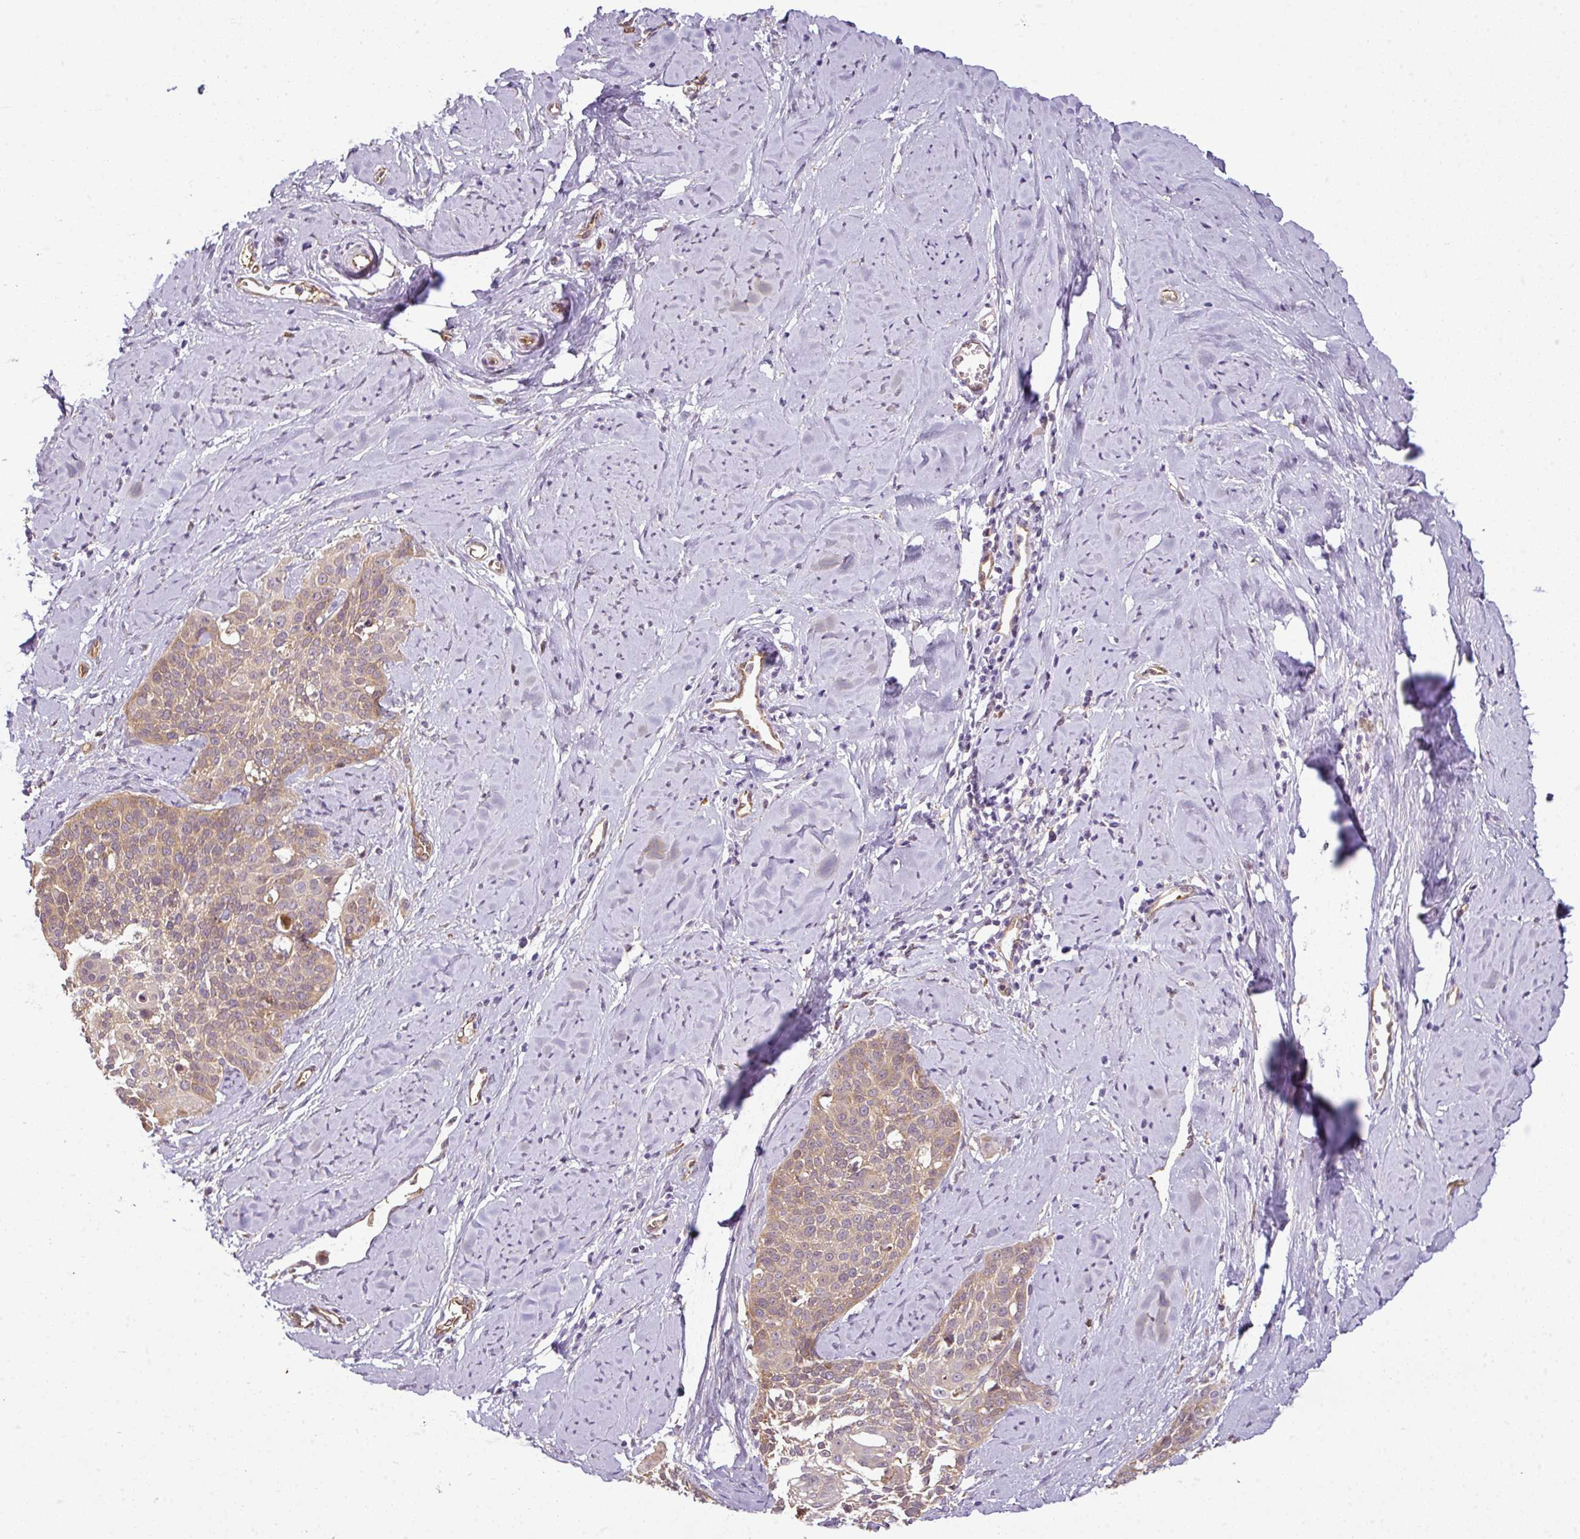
{"staining": {"intensity": "weak", "quantity": "25%-75%", "location": "cytoplasmic/membranous"}, "tissue": "cervical cancer", "cell_type": "Tumor cells", "image_type": "cancer", "snomed": [{"axis": "morphology", "description": "Squamous cell carcinoma, NOS"}, {"axis": "topography", "description": "Cervix"}], "caption": "Cervical cancer stained for a protein shows weak cytoplasmic/membranous positivity in tumor cells. (DAB (3,3'-diaminobenzidine) IHC, brown staining for protein, blue staining for nuclei).", "gene": "ANKRD18A", "patient": {"sex": "female", "age": 44}}